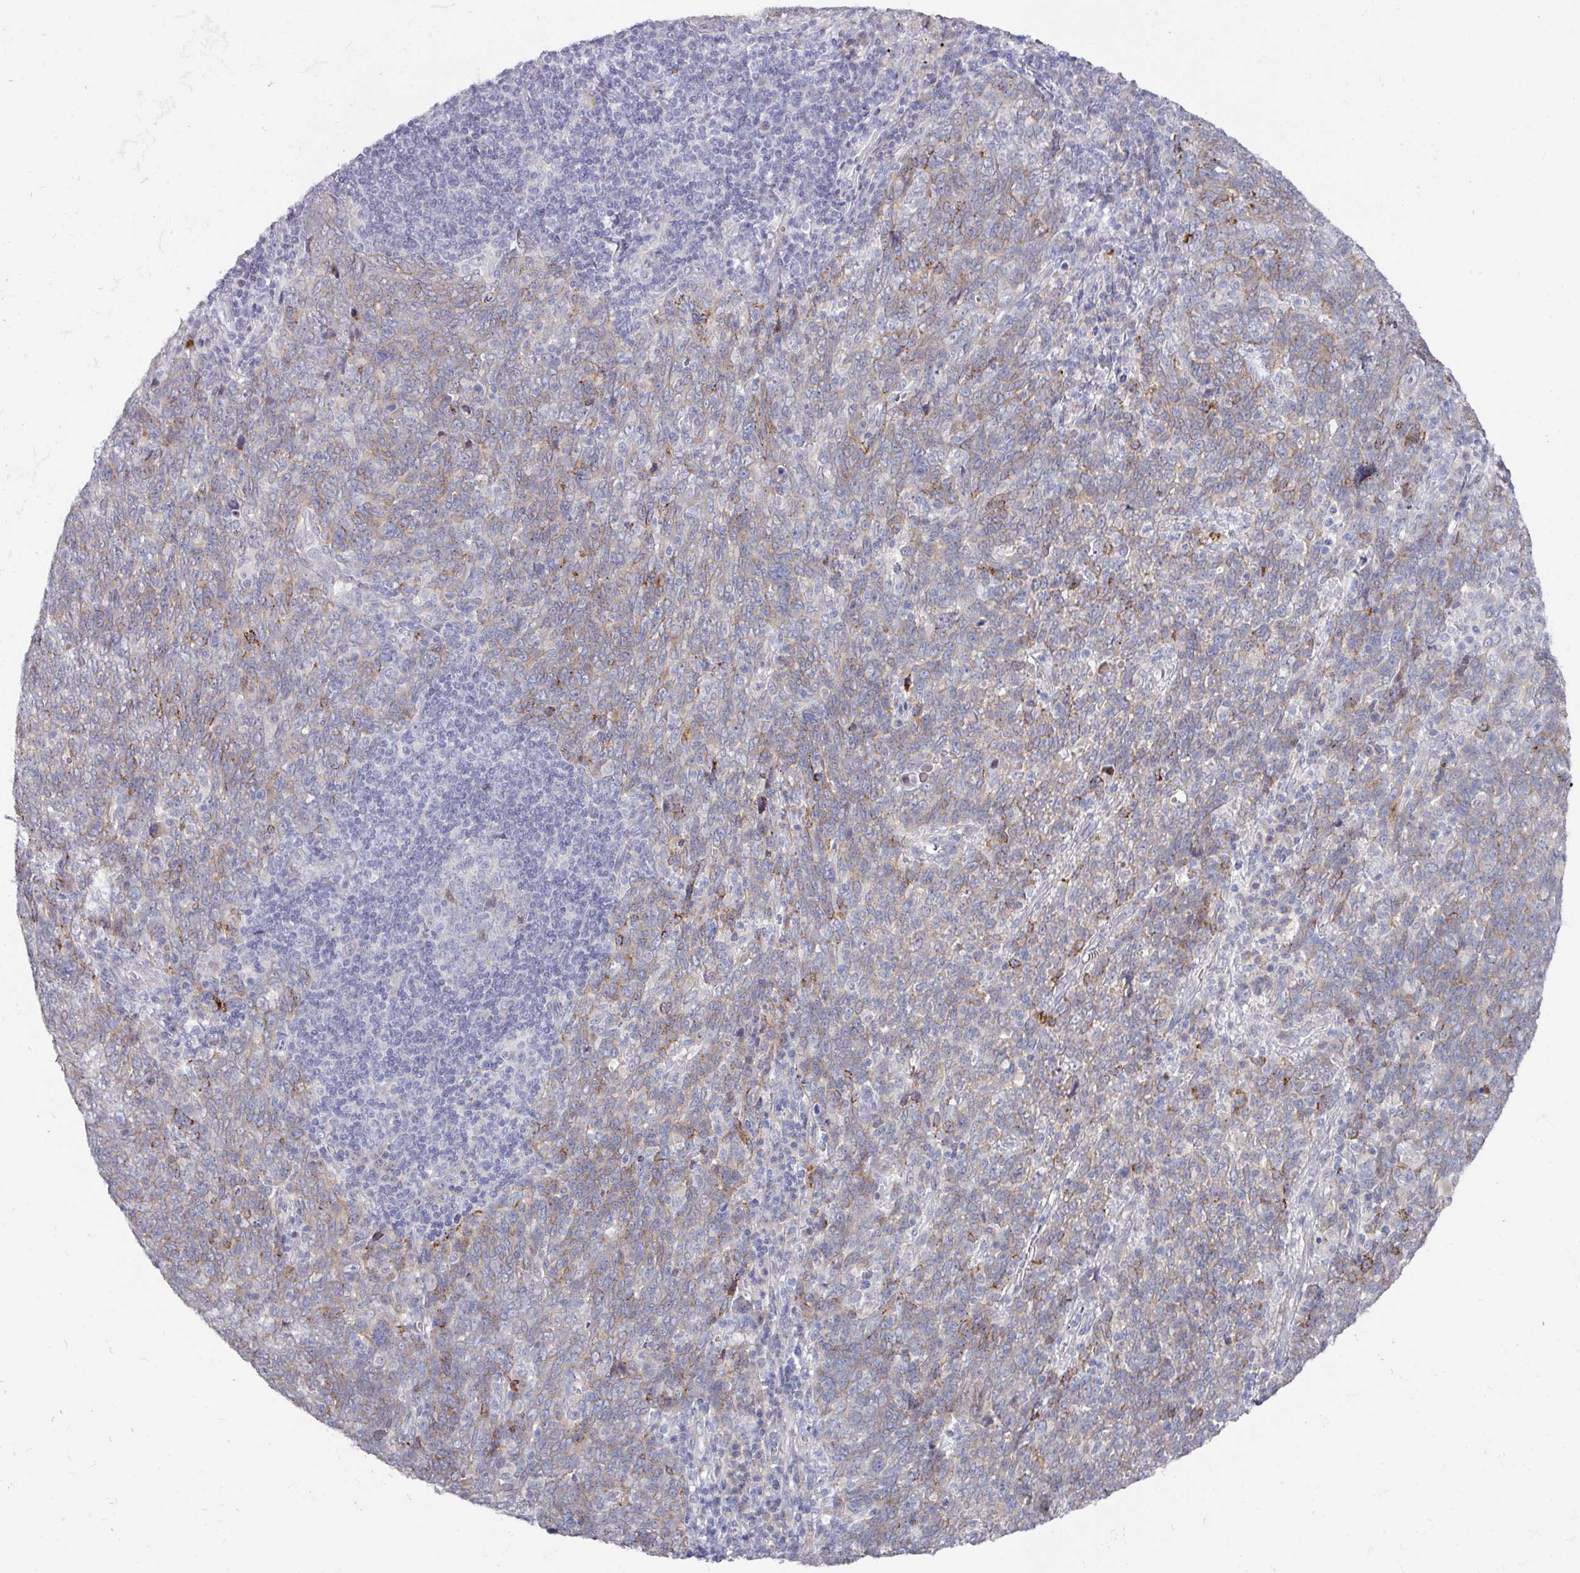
{"staining": {"intensity": "moderate", "quantity": "25%-75%", "location": "cytoplasmic/membranous"}, "tissue": "lung cancer", "cell_type": "Tumor cells", "image_type": "cancer", "snomed": [{"axis": "morphology", "description": "Squamous cell carcinoma, NOS"}, {"axis": "topography", "description": "Lung"}], "caption": "Protein staining by immunohistochemistry (IHC) exhibits moderate cytoplasmic/membranous staining in about 25%-75% of tumor cells in lung squamous cell carcinoma.", "gene": "NT5C1A", "patient": {"sex": "female", "age": 72}}